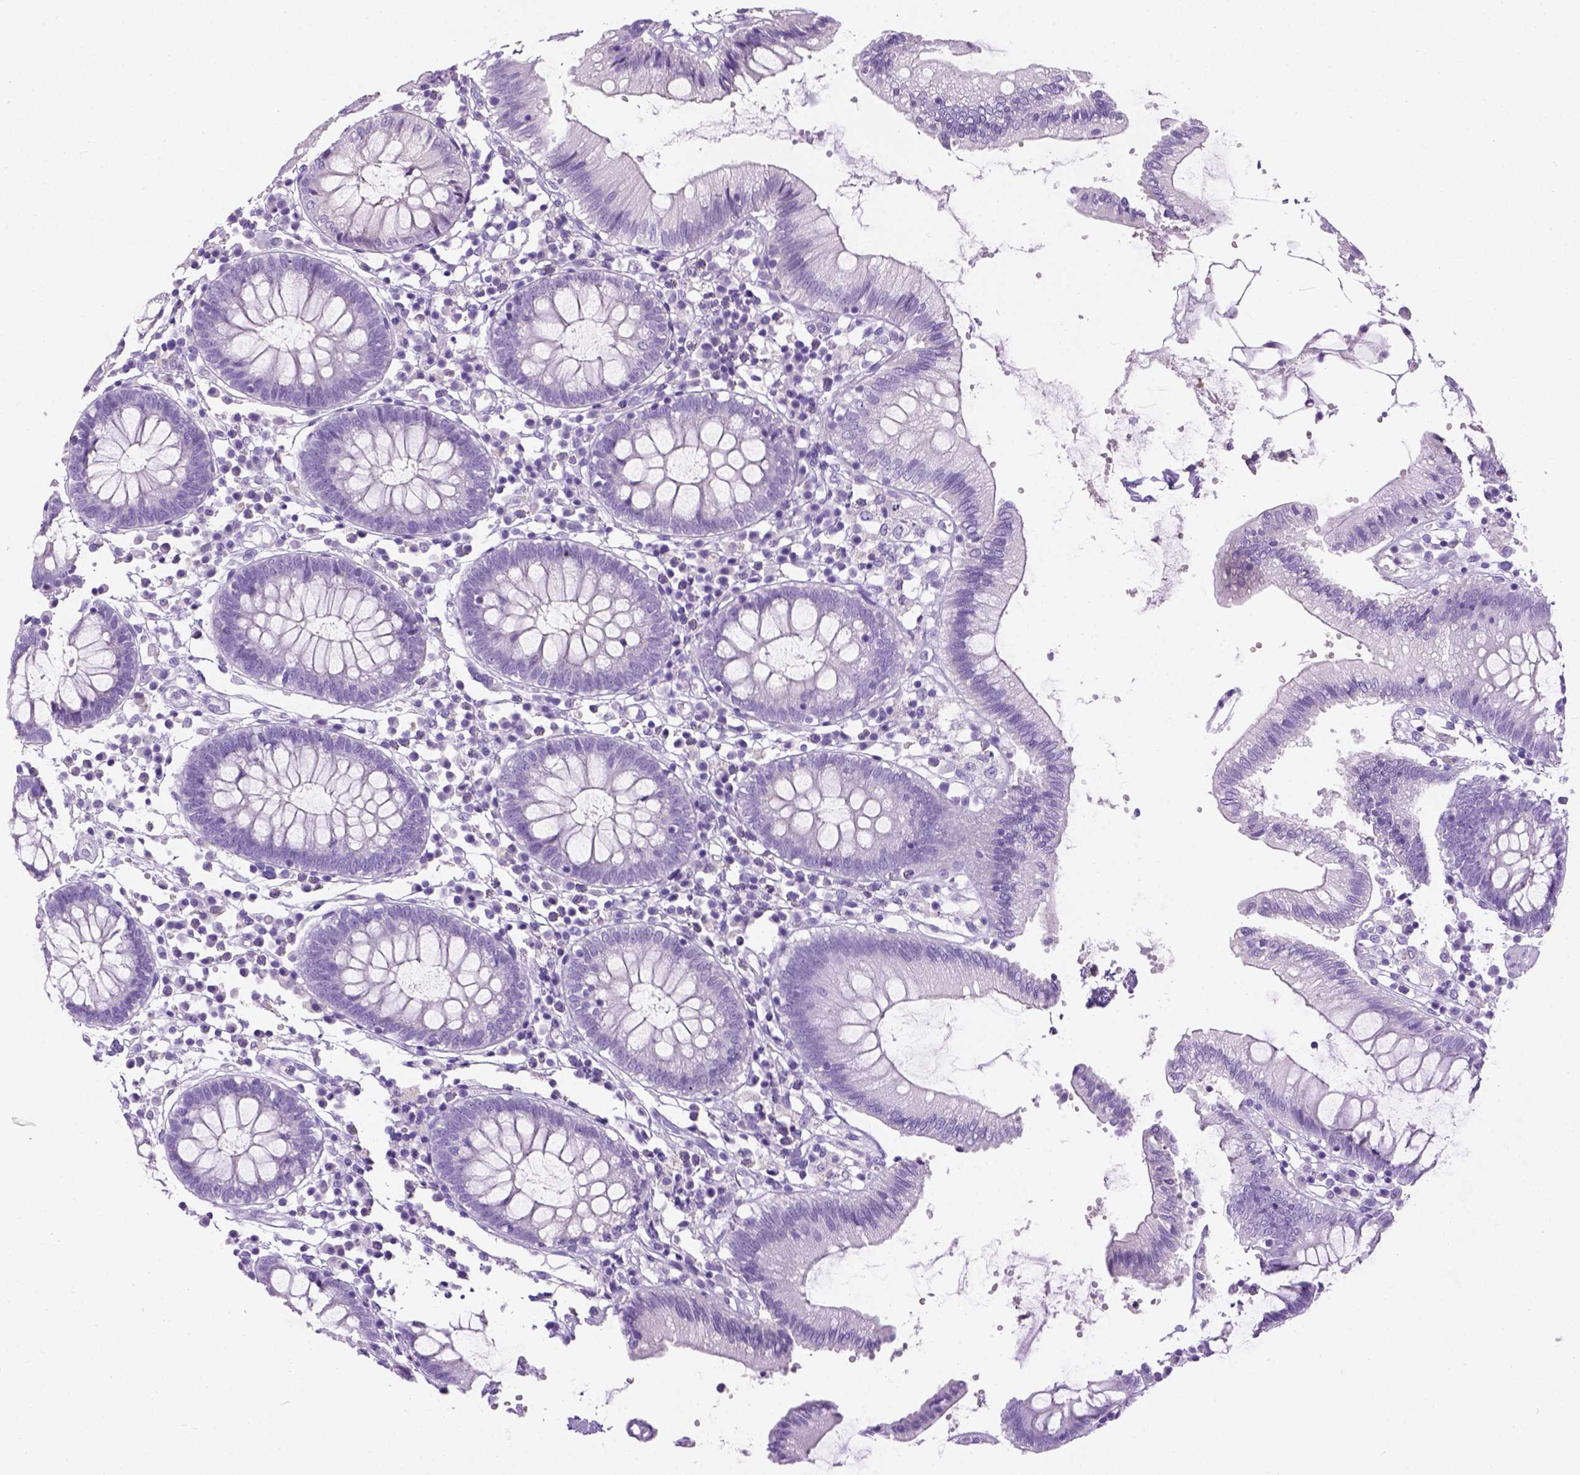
{"staining": {"intensity": "negative", "quantity": "none", "location": "none"}, "tissue": "colon", "cell_type": "Endothelial cells", "image_type": "normal", "snomed": [{"axis": "morphology", "description": "Normal tissue, NOS"}, {"axis": "morphology", "description": "Adenocarcinoma, NOS"}, {"axis": "topography", "description": "Colon"}], "caption": "This is an immunohistochemistry (IHC) photomicrograph of unremarkable human colon. There is no staining in endothelial cells.", "gene": "TMEM38A", "patient": {"sex": "male", "age": 83}}